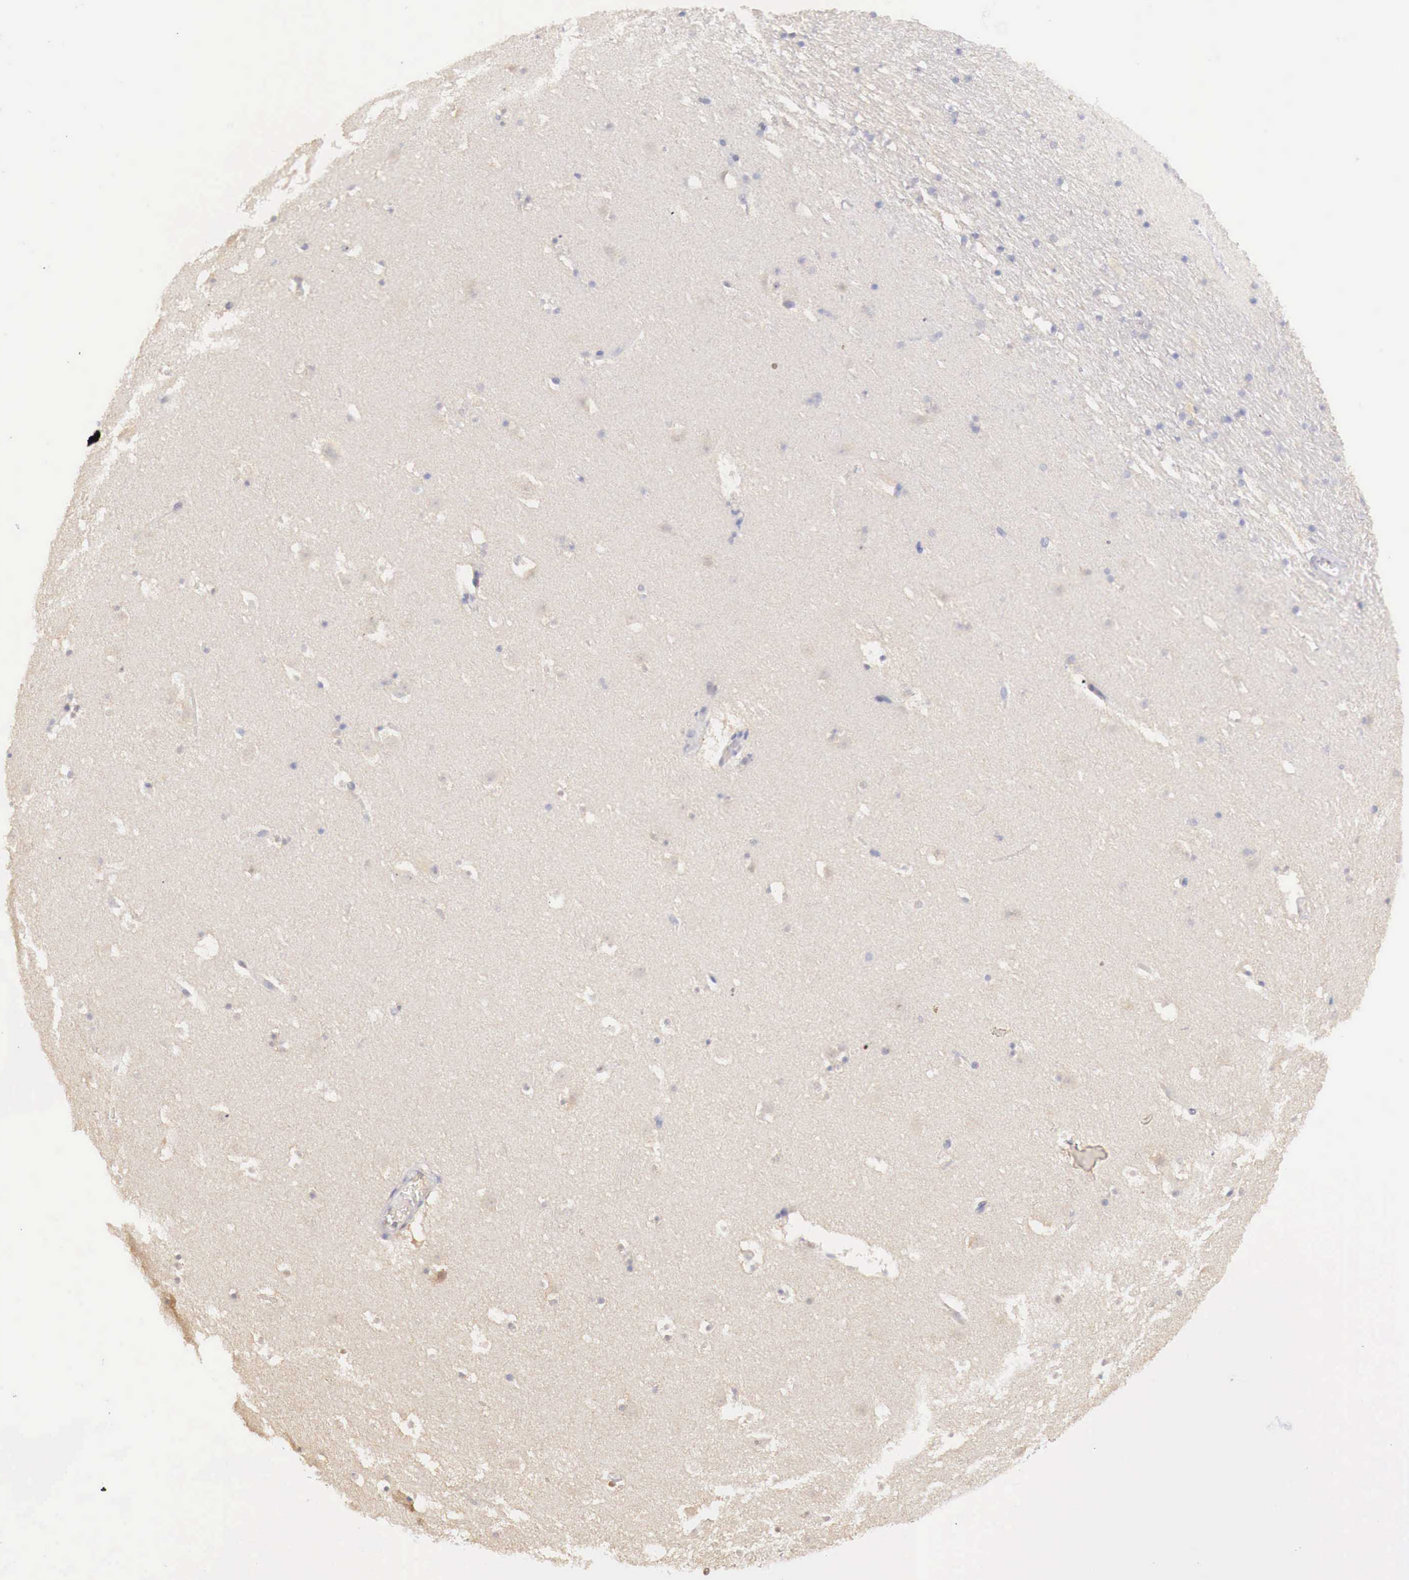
{"staining": {"intensity": "moderate", "quantity": "25%-75%", "location": "nuclear"}, "tissue": "caudate", "cell_type": "Glial cells", "image_type": "normal", "snomed": [{"axis": "morphology", "description": "Normal tissue, NOS"}, {"axis": "topography", "description": "Lateral ventricle wall"}], "caption": "Moderate nuclear staining is seen in approximately 25%-75% of glial cells in unremarkable caudate. The protein is shown in brown color, while the nuclei are stained blue.", "gene": "UBA1", "patient": {"sex": "male", "age": 45}}